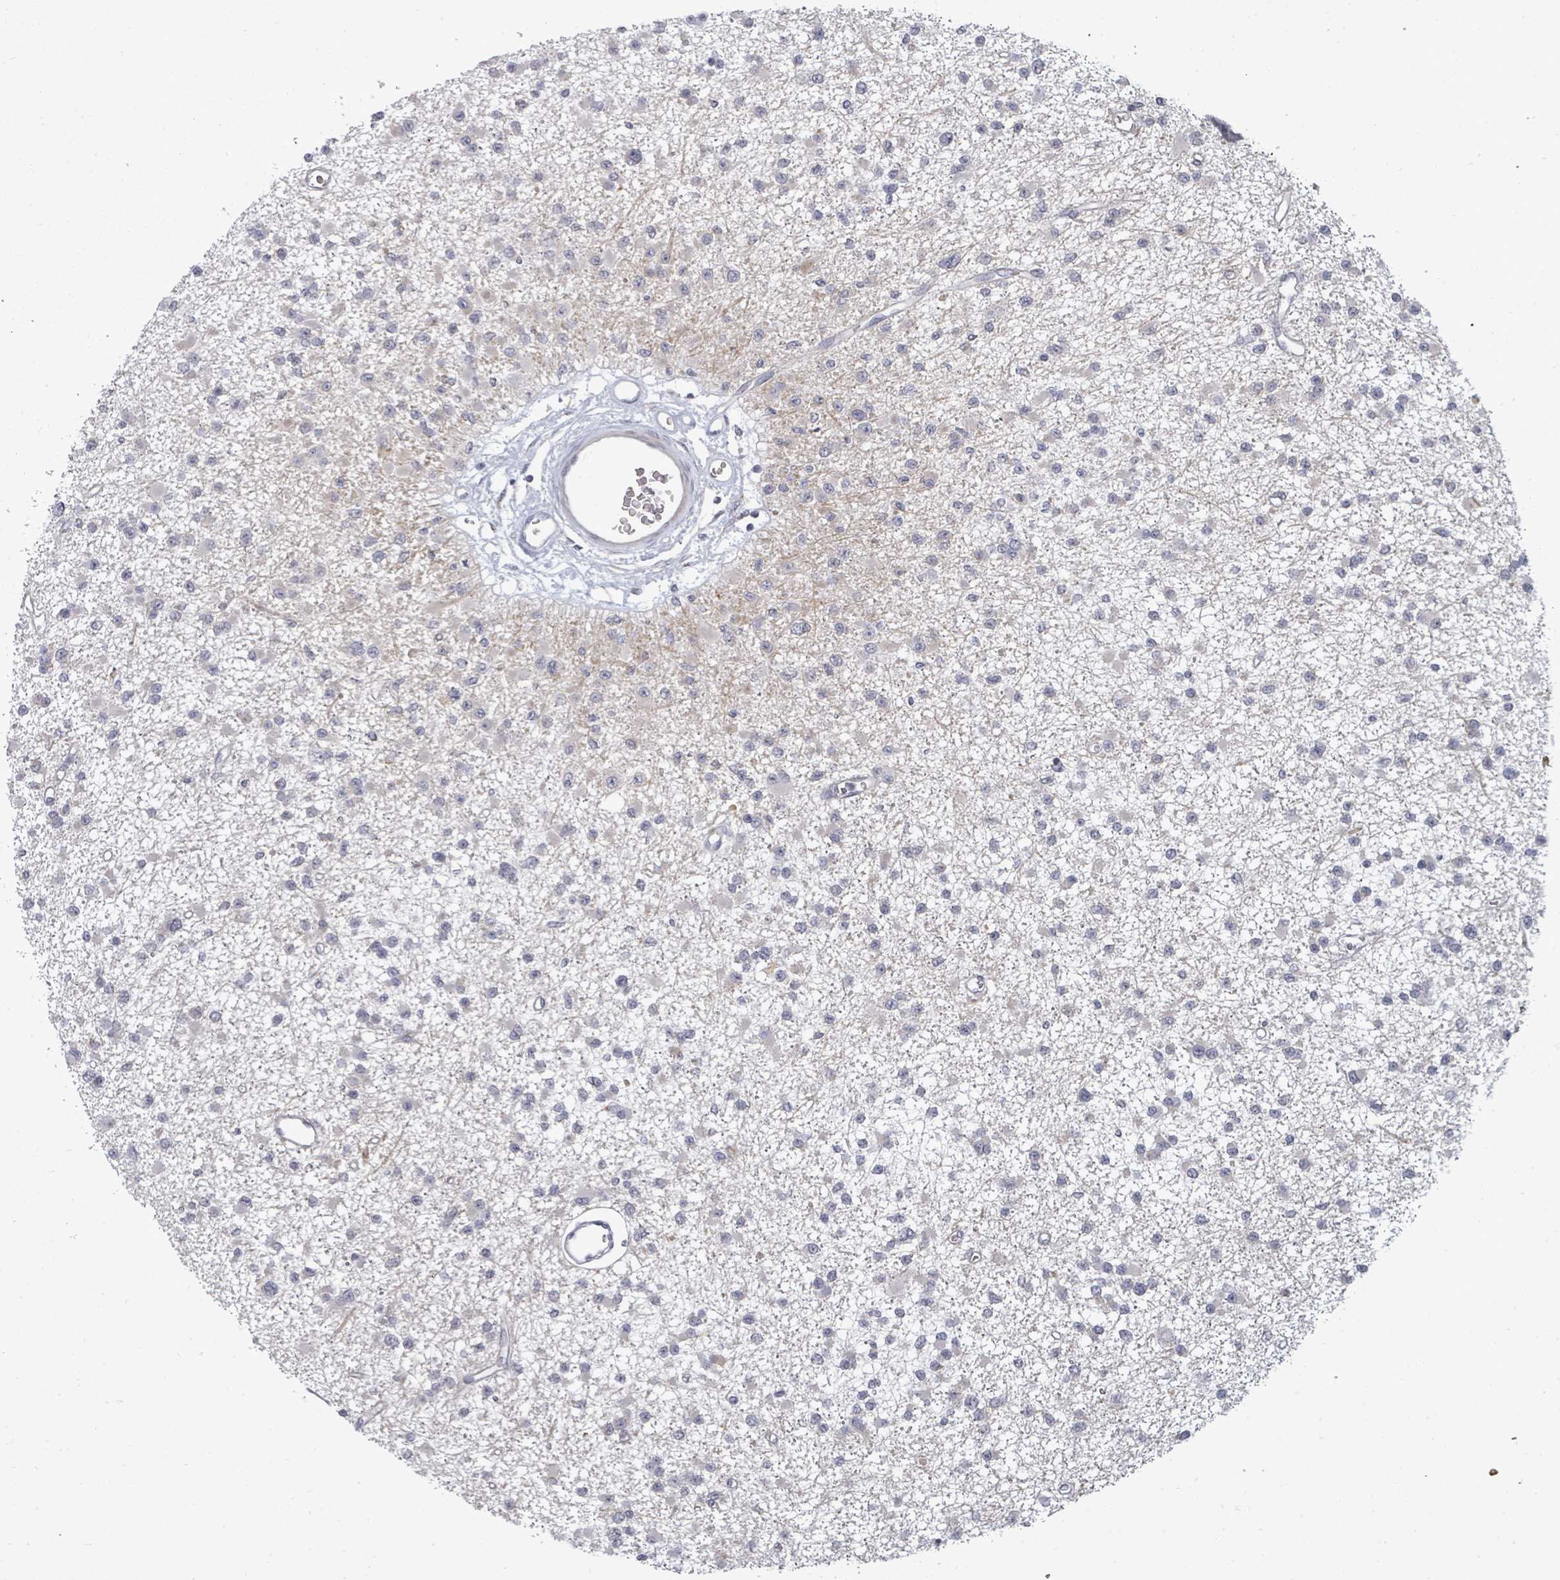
{"staining": {"intensity": "negative", "quantity": "none", "location": "none"}, "tissue": "glioma", "cell_type": "Tumor cells", "image_type": "cancer", "snomed": [{"axis": "morphology", "description": "Glioma, malignant, Low grade"}, {"axis": "topography", "description": "Brain"}], "caption": "Immunohistochemistry image of glioma stained for a protein (brown), which exhibits no expression in tumor cells.", "gene": "PTPN20", "patient": {"sex": "female", "age": 22}}